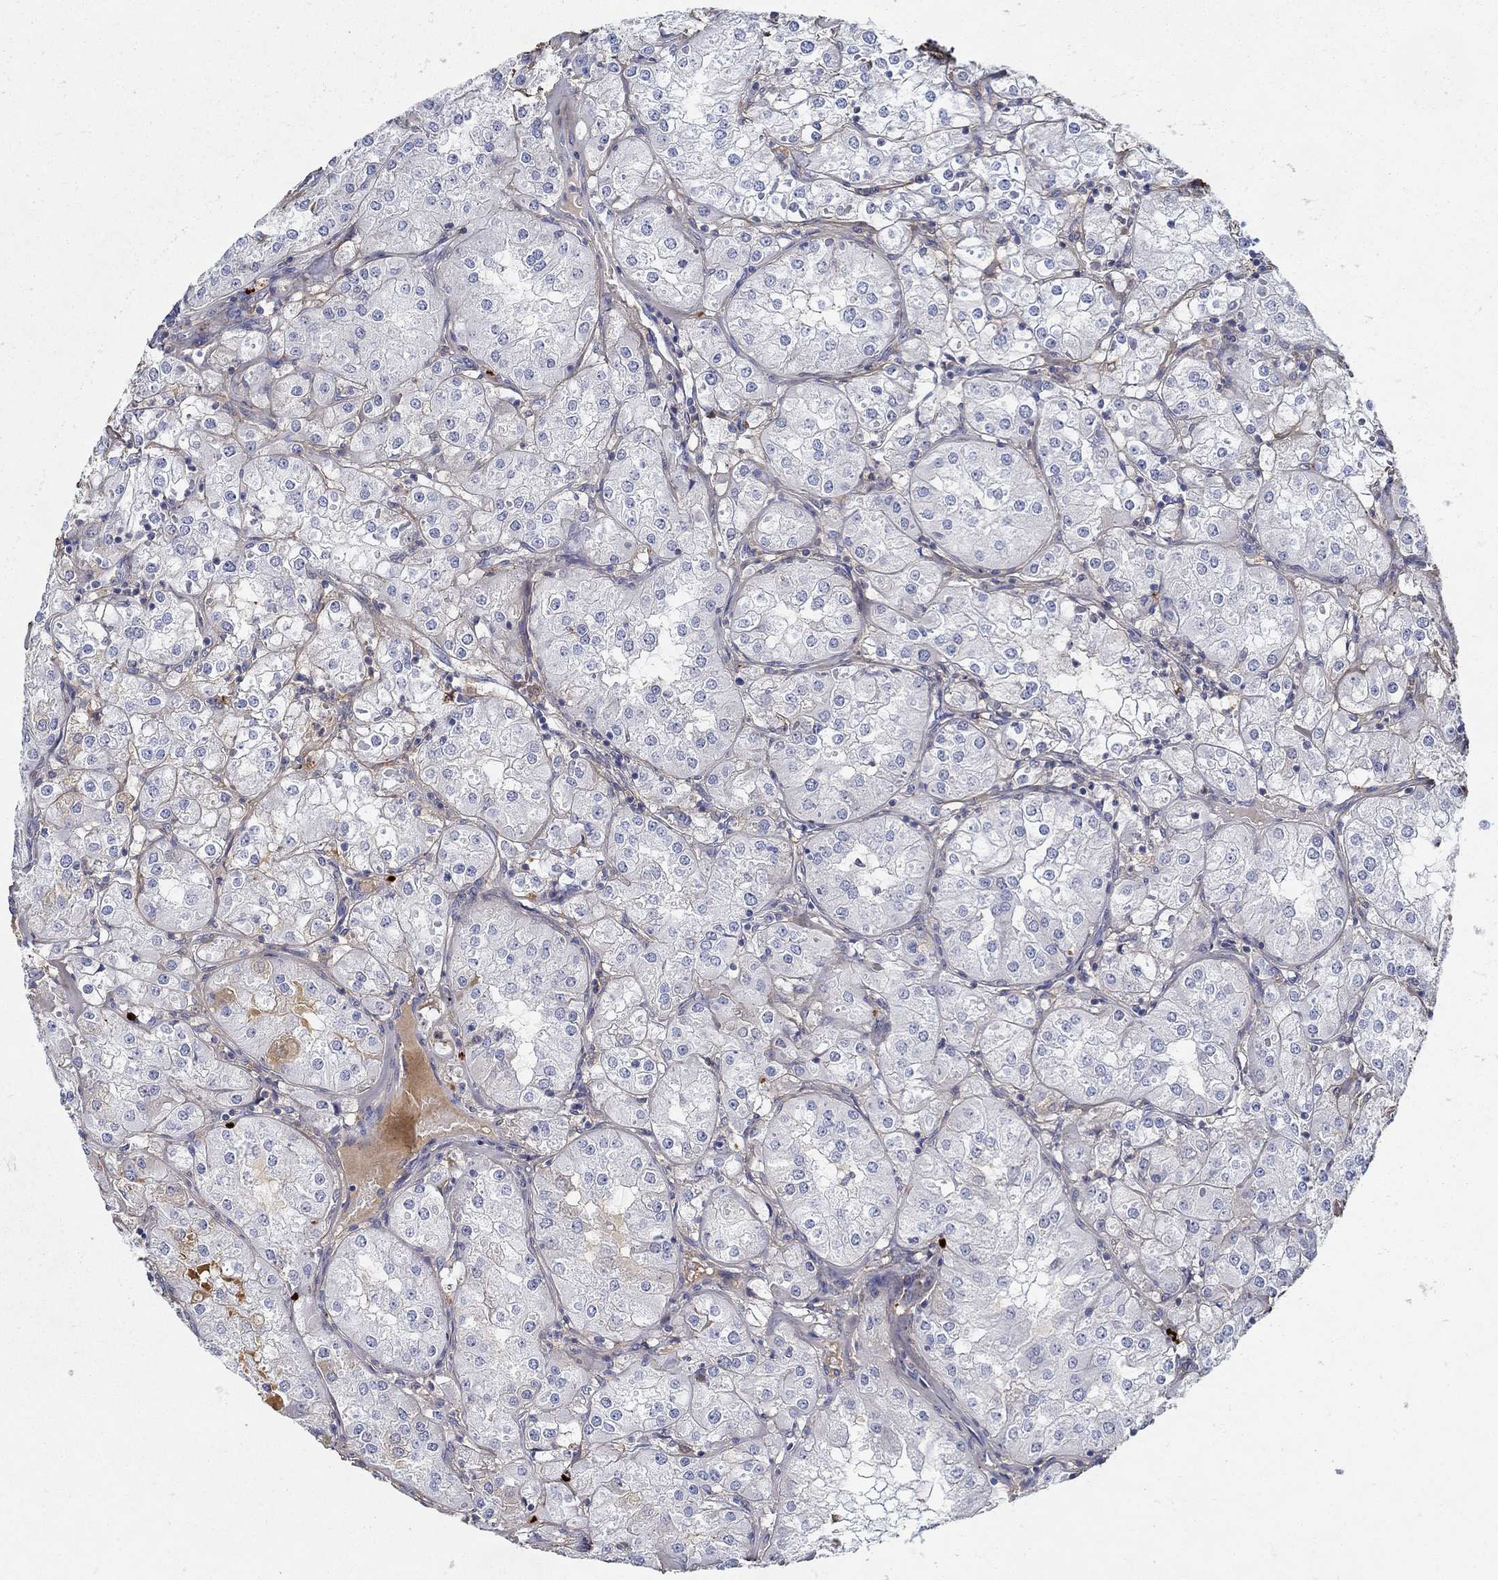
{"staining": {"intensity": "negative", "quantity": "none", "location": "none"}, "tissue": "renal cancer", "cell_type": "Tumor cells", "image_type": "cancer", "snomed": [{"axis": "morphology", "description": "Adenocarcinoma, NOS"}, {"axis": "topography", "description": "Kidney"}], "caption": "An IHC image of renal adenocarcinoma is shown. There is no staining in tumor cells of renal adenocarcinoma.", "gene": "TGFBI", "patient": {"sex": "male", "age": 77}}